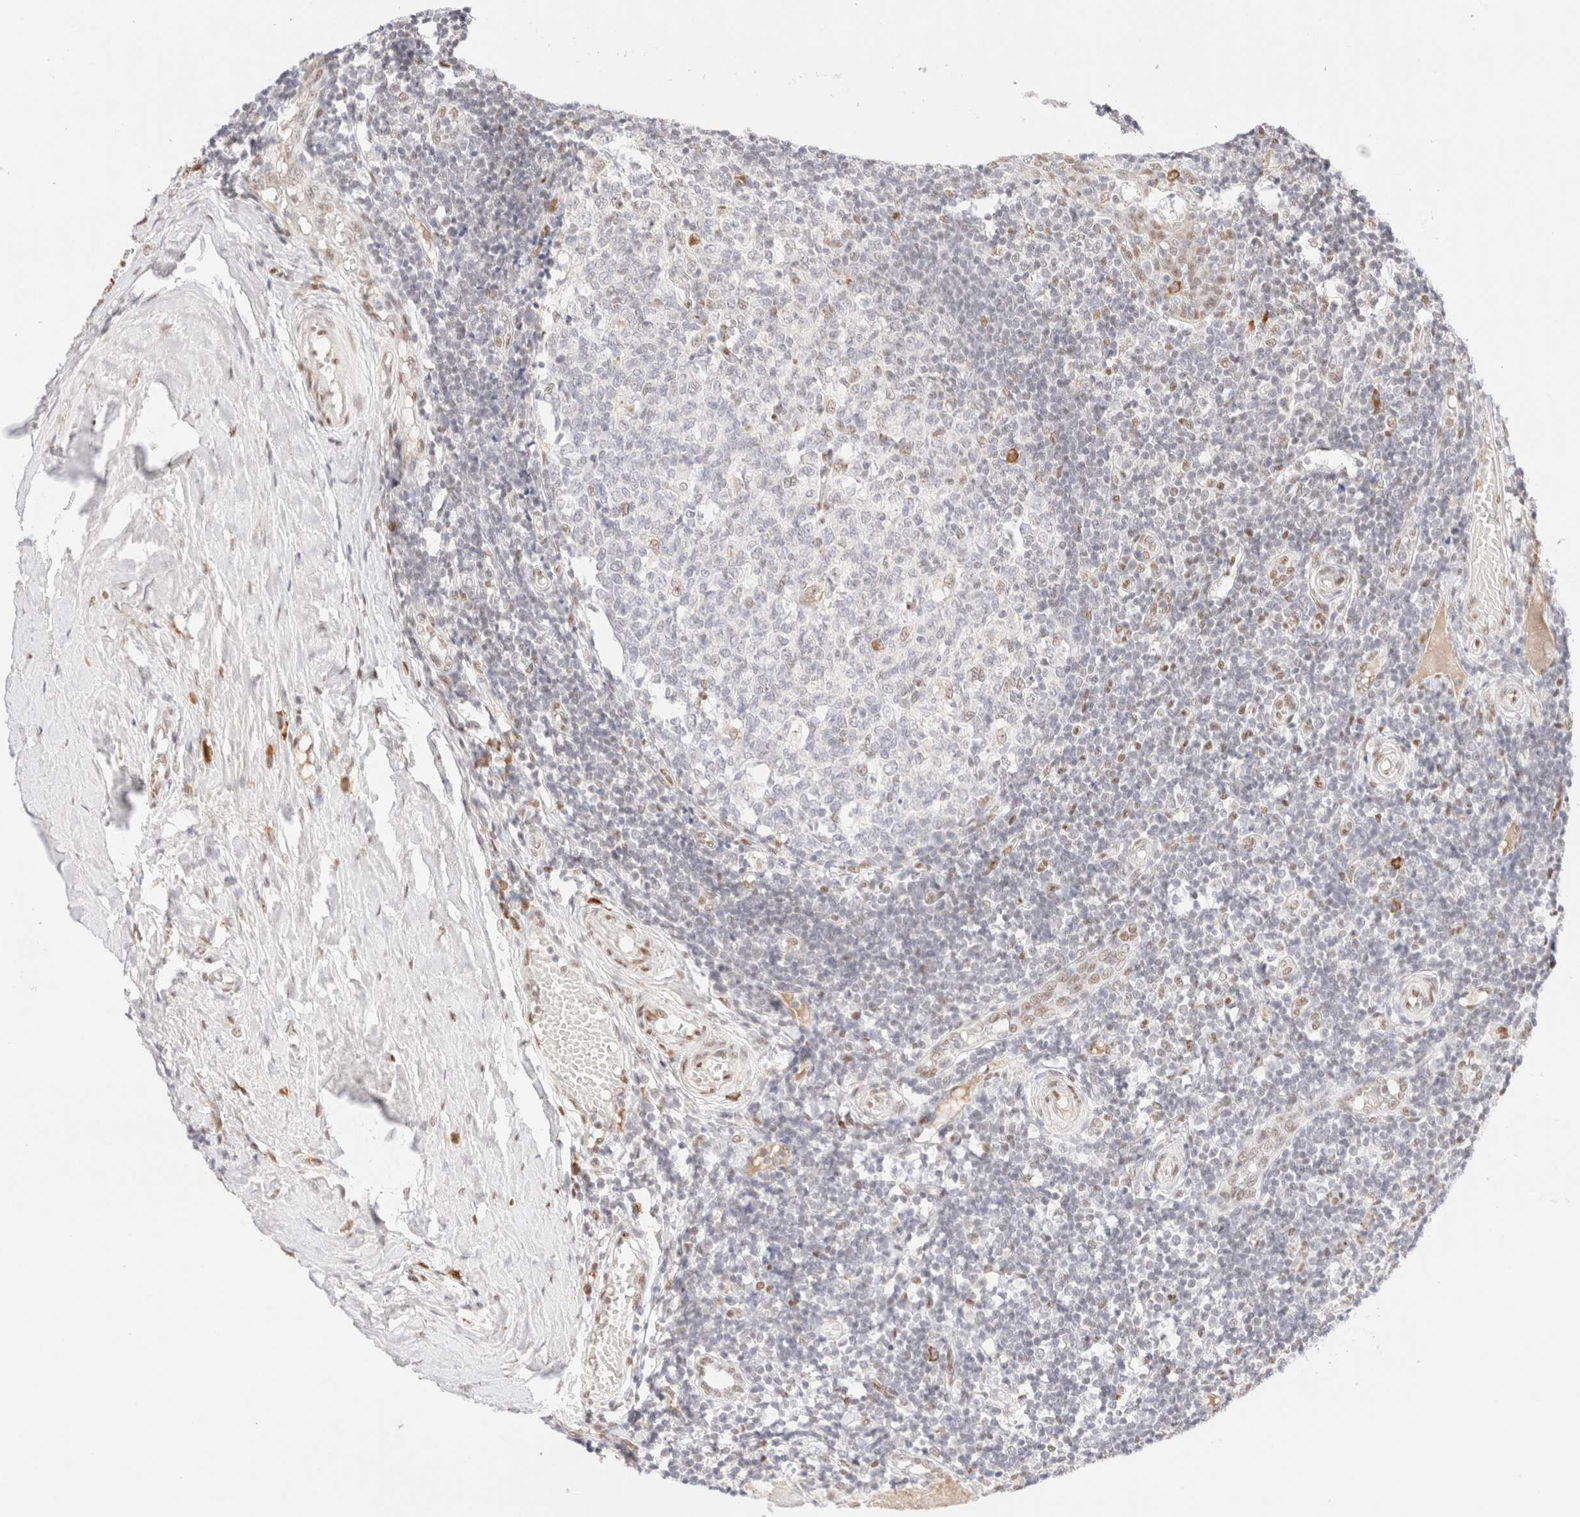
{"staining": {"intensity": "moderate", "quantity": "<25%", "location": "nuclear"}, "tissue": "tonsil", "cell_type": "Germinal center cells", "image_type": "normal", "snomed": [{"axis": "morphology", "description": "Normal tissue, NOS"}, {"axis": "topography", "description": "Tonsil"}], "caption": "Immunohistochemical staining of benign human tonsil displays moderate nuclear protein positivity in about <25% of germinal center cells.", "gene": "CIC", "patient": {"sex": "female", "age": 19}}